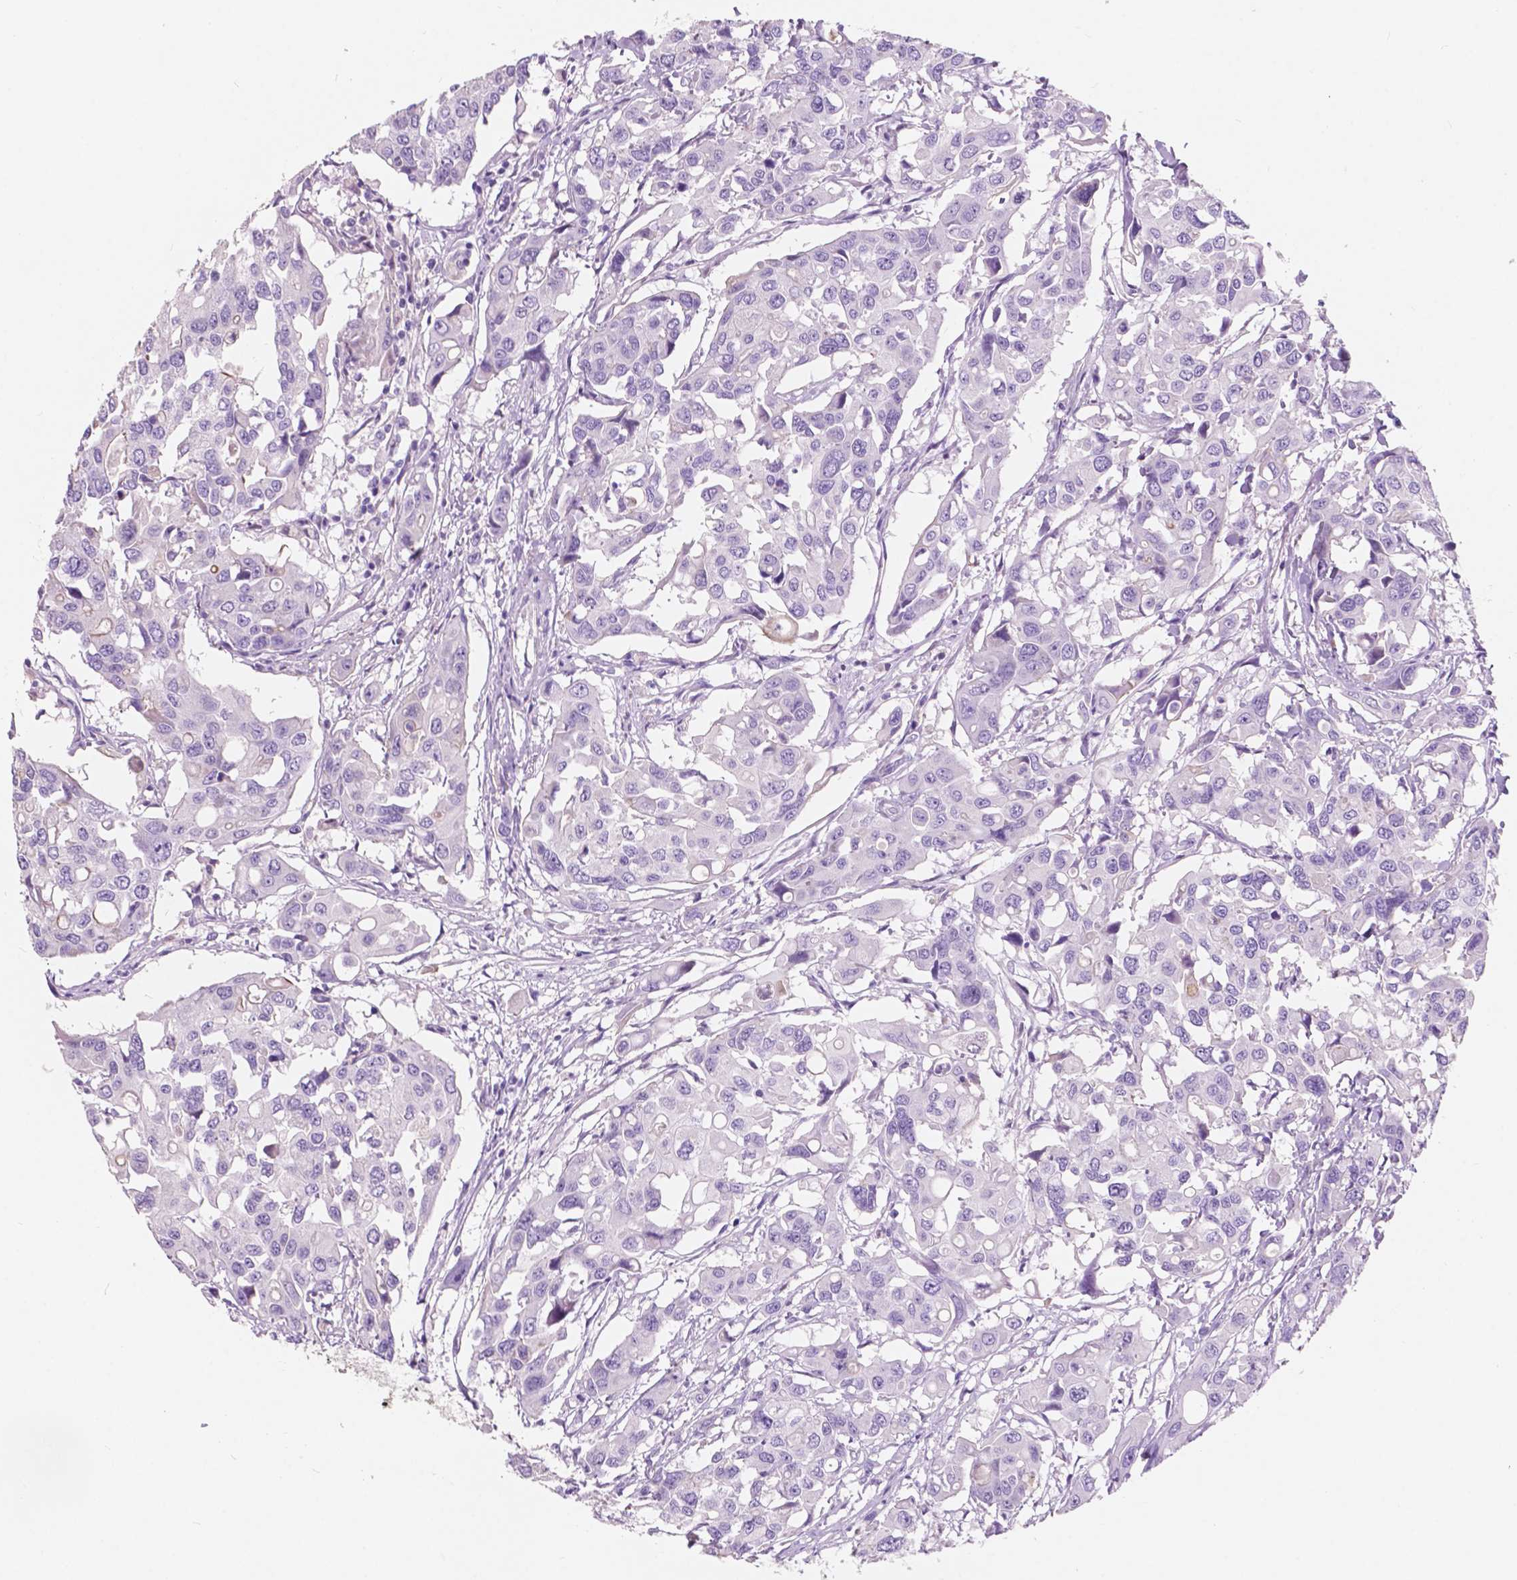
{"staining": {"intensity": "negative", "quantity": "none", "location": "none"}, "tissue": "colorectal cancer", "cell_type": "Tumor cells", "image_type": "cancer", "snomed": [{"axis": "morphology", "description": "Adenocarcinoma, NOS"}, {"axis": "topography", "description": "Colon"}], "caption": "IHC photomicrograph of colorectal cancer (adenocarcinoma) stained for a protein (brown), which reveals no positivity in tumor cells.", "gene": "CUZD1", "patient": {"sex": "male", "age": 77}}